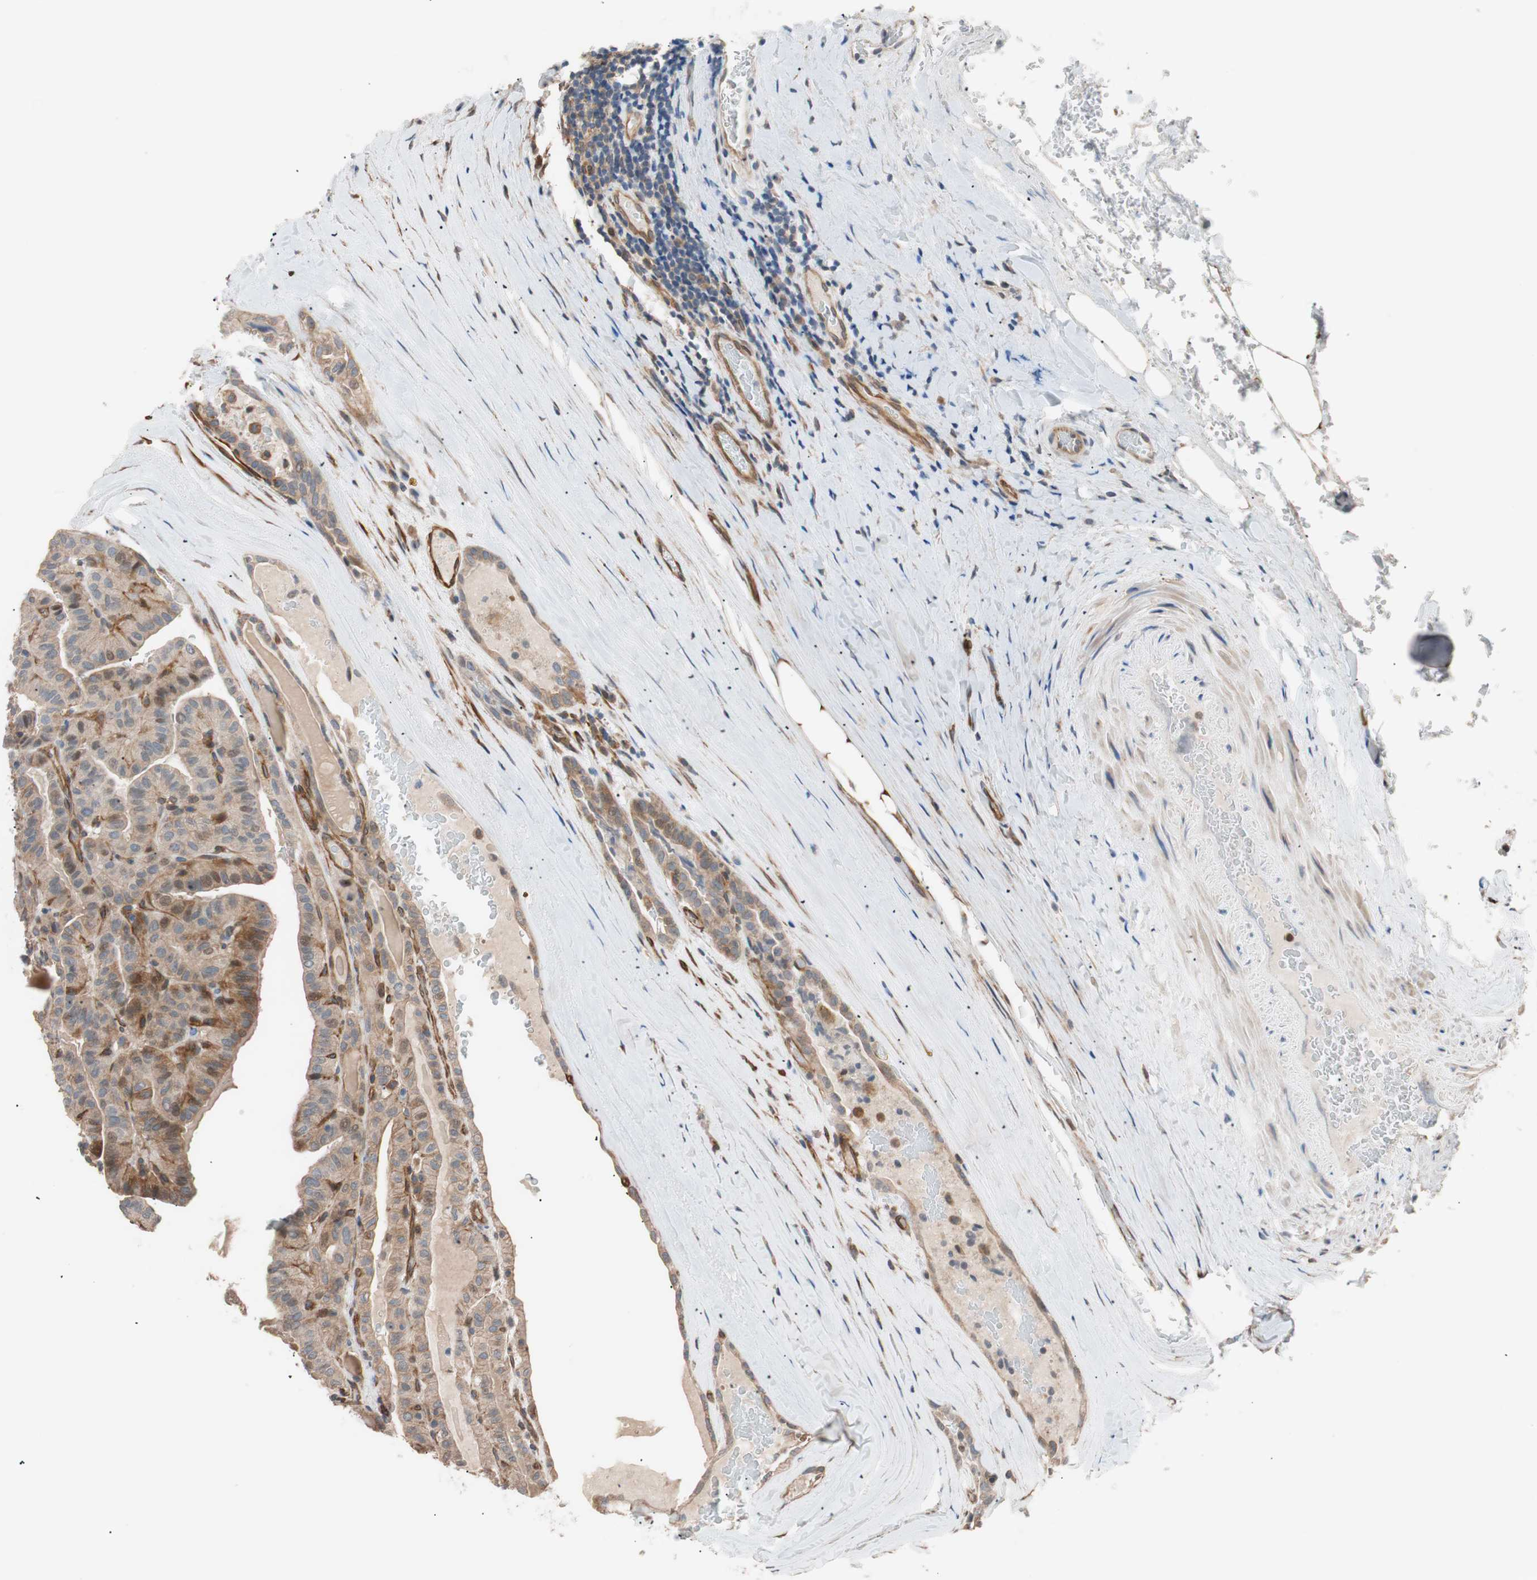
{"staining": {"intensity": "weak", "quantity": "25%-75%", "location": "cytoplasmic/membranous,nuclear"}, "tissue": "thyroid cancer", "cell_type": "Tumor cells", "image_type": "cancer", "snomed": [{"axis": "morphology", "description": "Papillary adenocarcinoma, NOS"}, {"axis": "topography", "description": "Thyroid gland"}], "caption": "Immunohistochemical staining of papillary adenocarcinoma (thyroid) reveals low levels of weak cytoplasmic/membranous and nuclear protein staining in approximately 25%-75% of tumor cells. (brown staining indicates protein expression, while blue staining denotes nuclei).", "gene": "SMG1", "patient": {"sex": "male", "age": 77}}